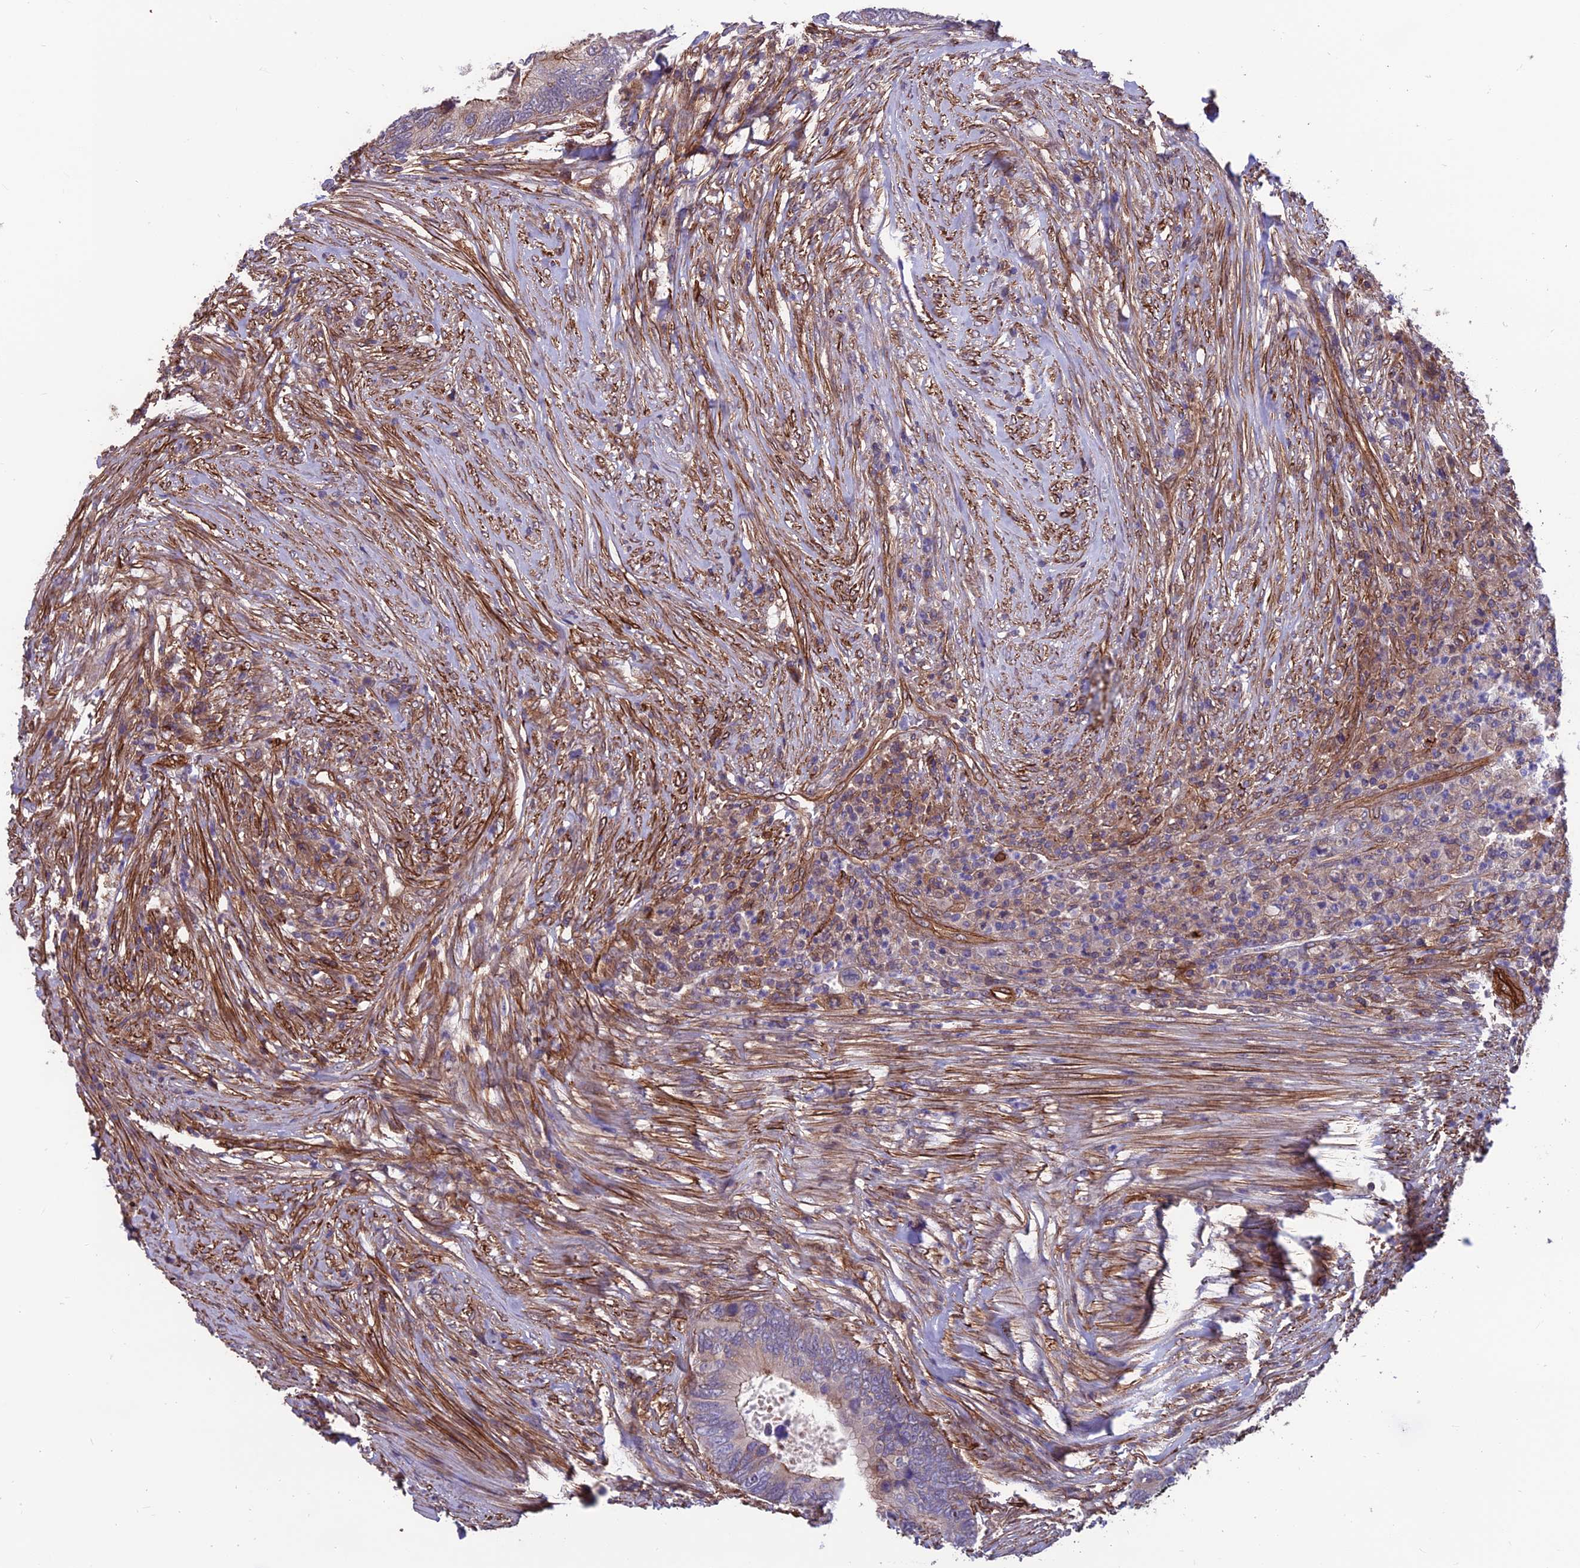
{"staining": {"intensity": "moderate", "quantity": "25%-75%", "location": "cytoplasmic/membranous"}, "tissue": "colorectal cancer", "cell_type": "Tumor cells", "image_type": "cancer", "snomed": [{"axis": "morphology", "description": "Adenocarcinoma, NOS"}, {"axis": "topography", "description": "Colon"}], "caption": "Immunohistochemical staining of human adenocarcinoma (colorectal) reveals moderate cytoplasmic/membranous protein positivity in about 25%-75% of tumor cells.", "gene": "RTN4RL1", "patient": {"sex": "female", "age": 67}}